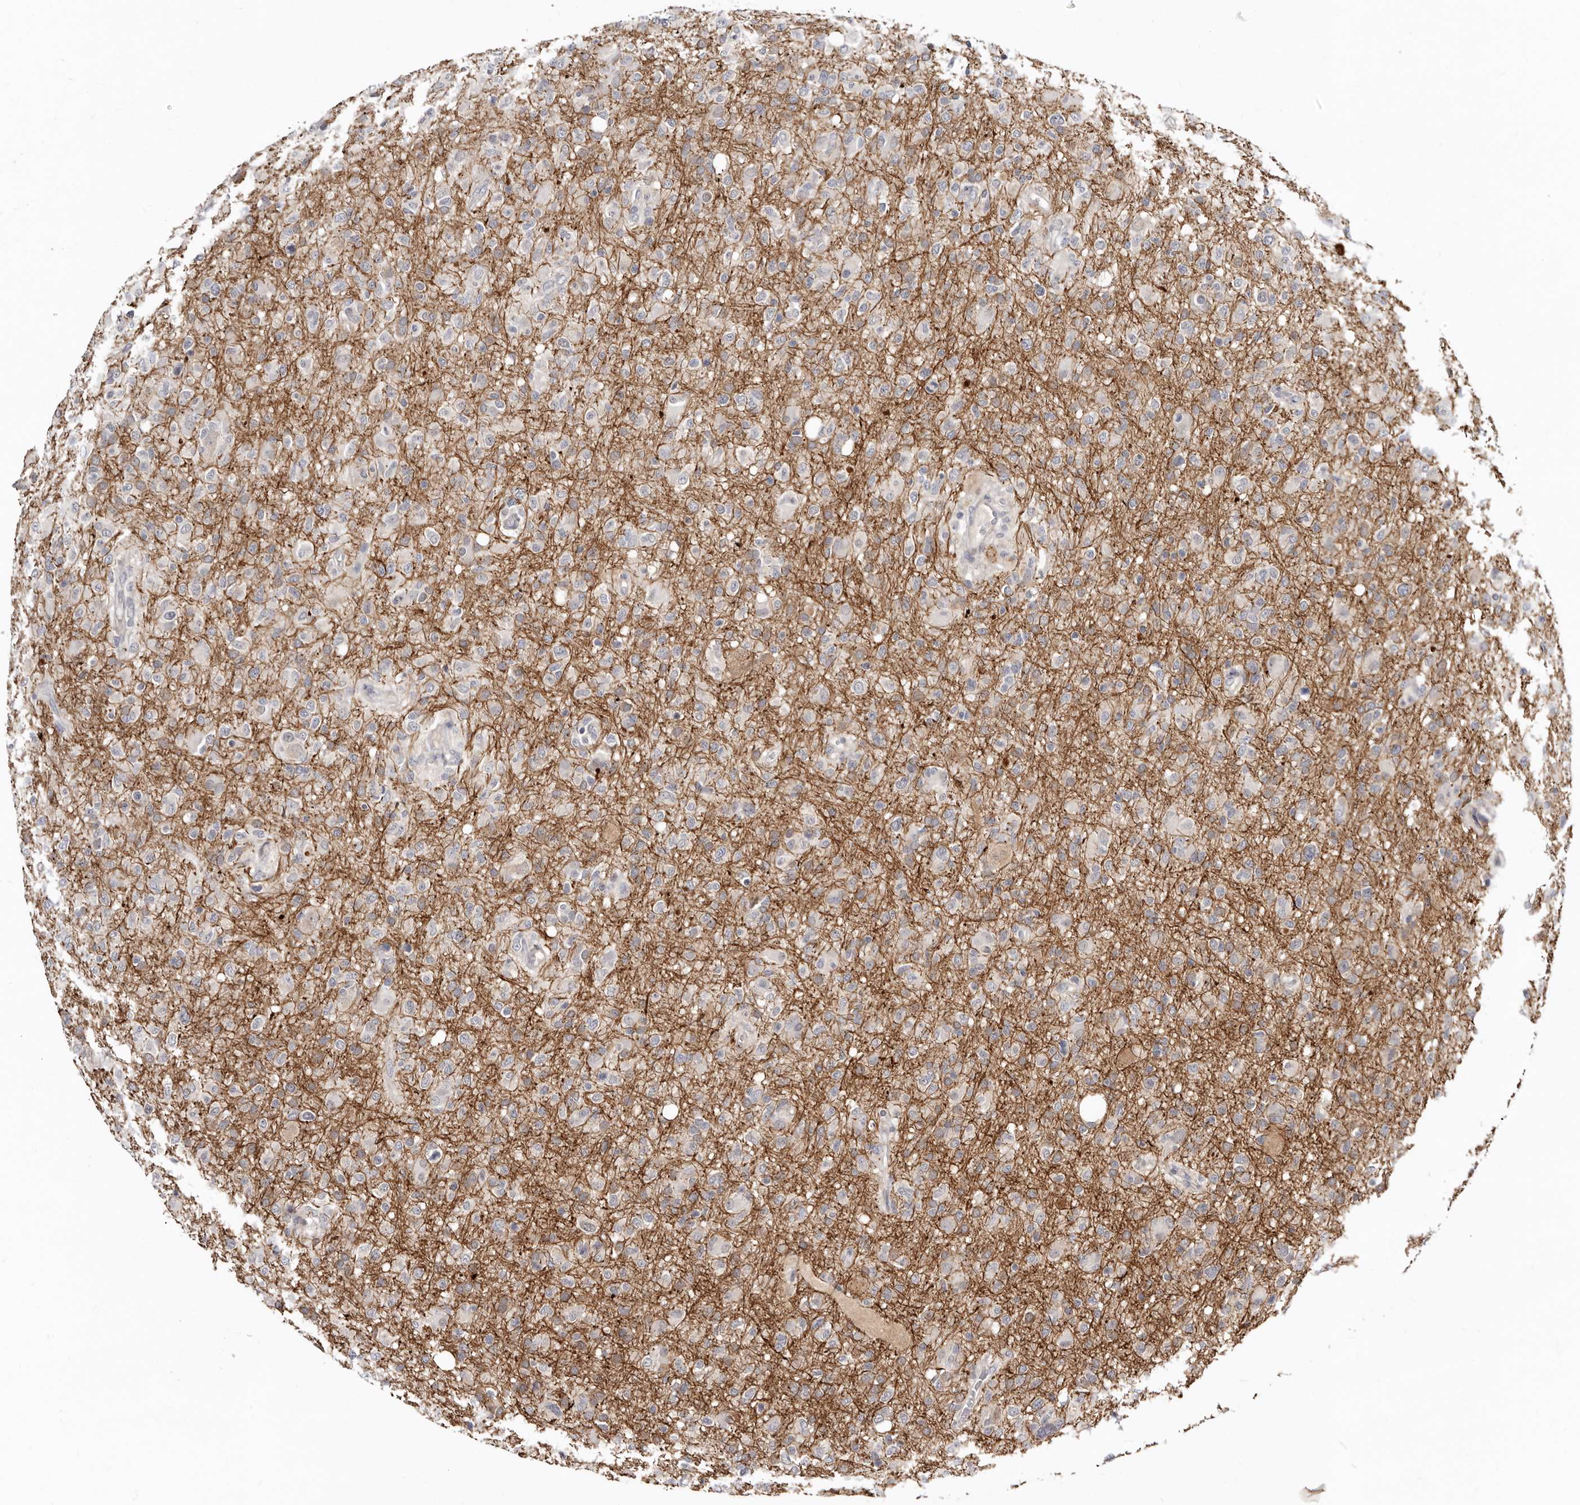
{"staining": {"intensity": "negative", "quantity": "none", "location": "none"}, "tissue": "glioma", "cell_type": "Tumor cells", "image_type": "cancer", "snomed": [{"axis": "morphology", "description": "Glioma, malignant, High grade"}, {"axis": "topography", "description": "Brain"}], "caption": "The immunohistochemistry micrograph has no significant expression in tumor cells of high-grade glioma (malignant) tissue. Brightfield microscopy of immunohistochemistry (IHC) stained with DAB (3,3'-diaminobenzidine) (brown) and hematoxylin (blue), captured at high magnification.", "gene": "KLHL4", "patient": {"sex": "female", "age": 57}}